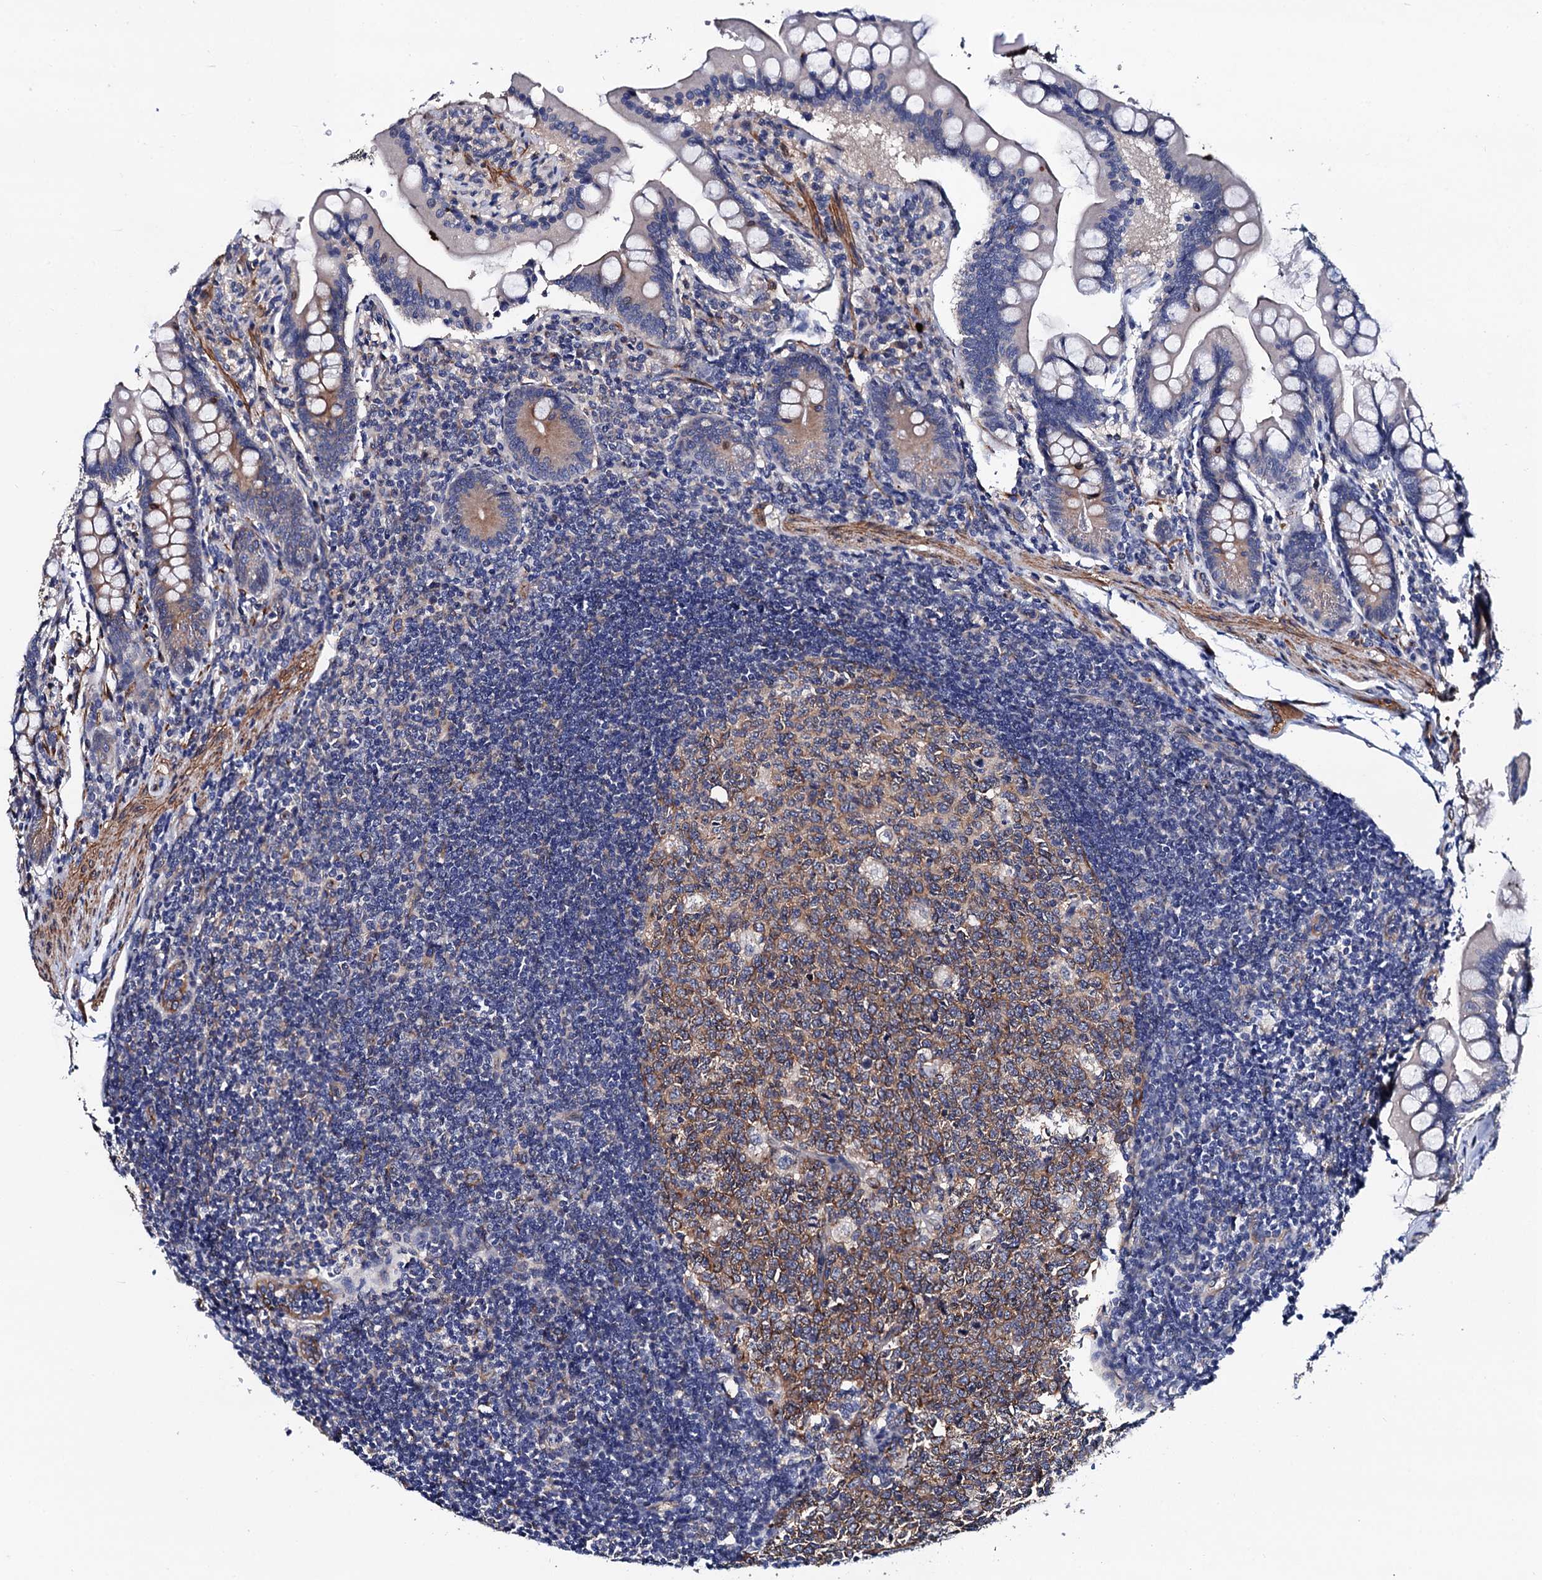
{"staining": {"intensity": "negative", "quantity": "none", "location": "none"}, "tissue": "small intestine", "cell_type": "Glandular cells", "image_type": "normal", "snomed": [{"axis": "morphology", "description": "Normal tissue, NOS"}, {"axis": "topography", "description": "Small intestine"}], "caption": "Glandular cells show no significant staining in unremarkable small intestine. Nuclei are stained in blue.", "gene": "ZDHHC18", "patient": {"sex": "male", "age": 7}}